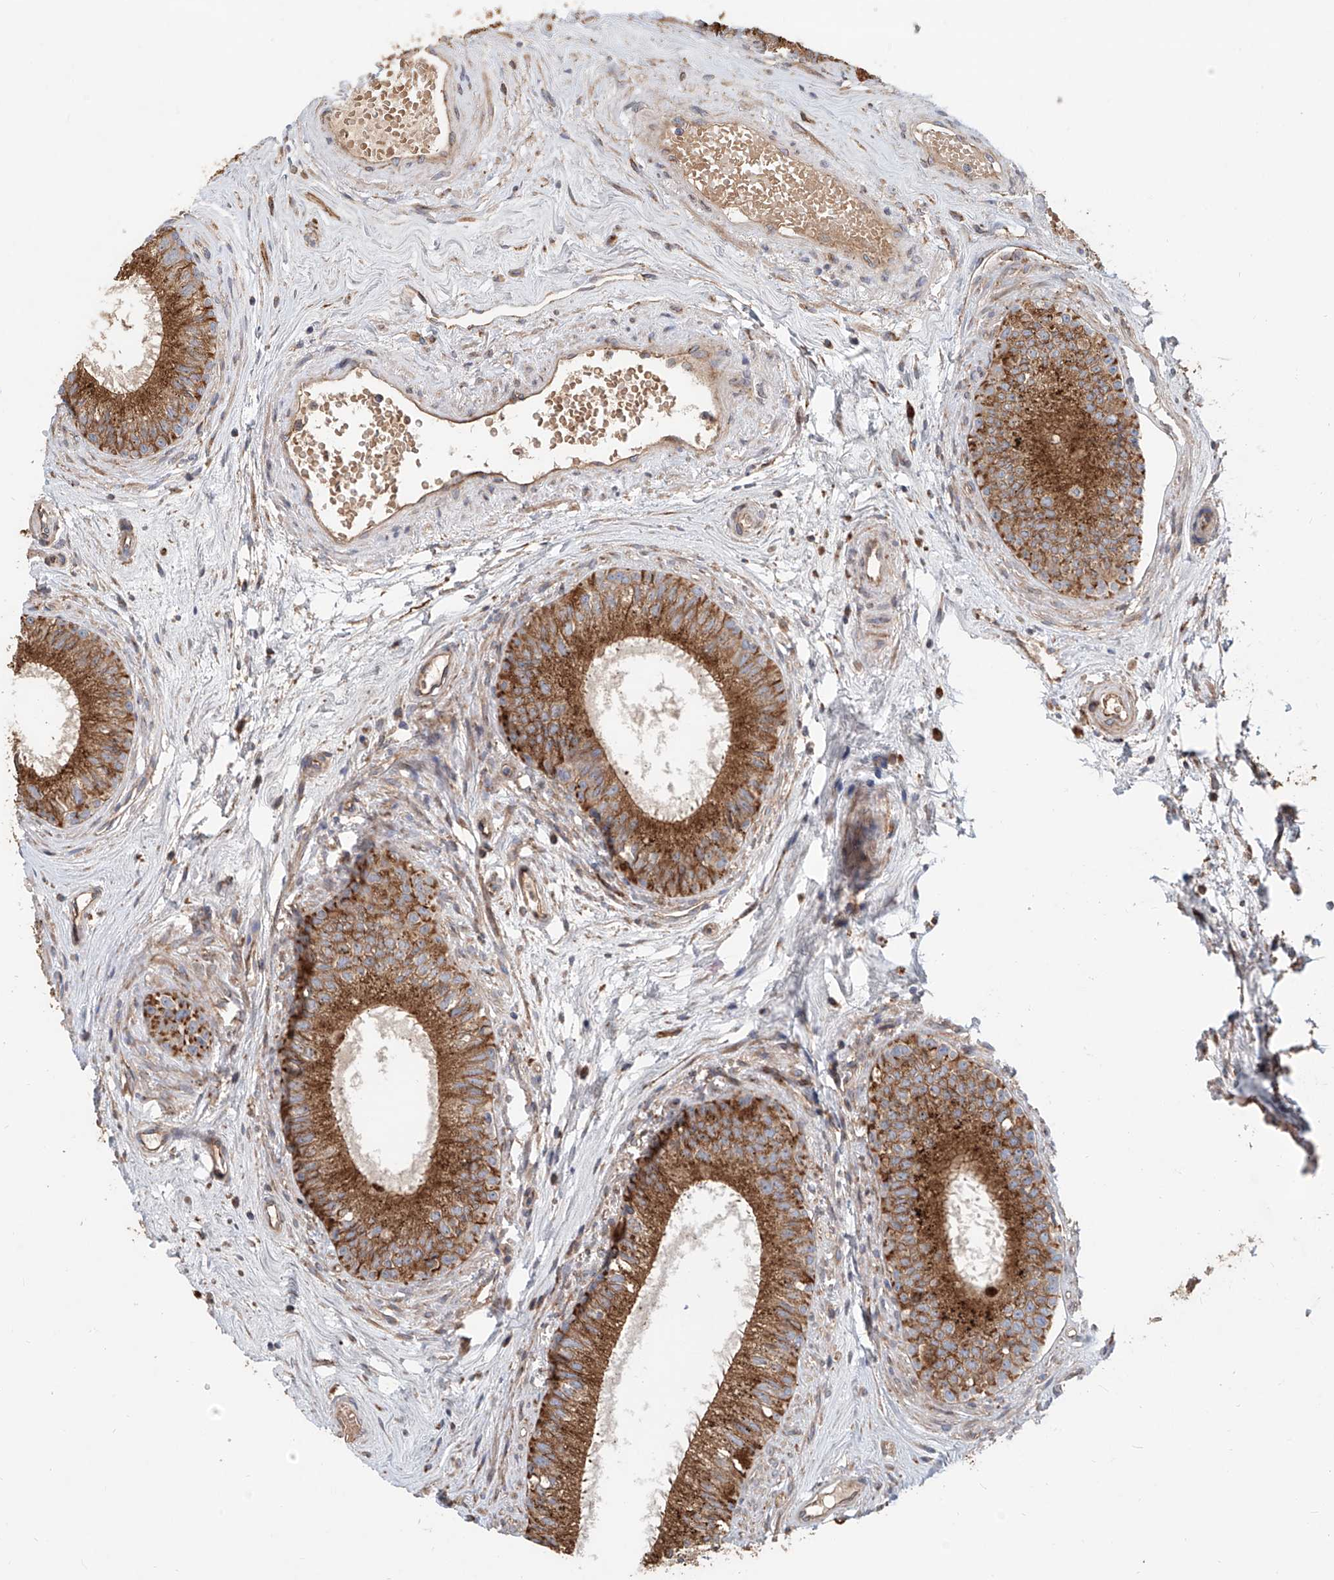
{"staining": {"intensity": "strong", "quantity": ">75%", "location": "cytoplasmic/membranous"}, "tissue": "epididymis", "cell_type": "Glandular cells", "image_type": "normal", "snomed": [{"axis": "morphology", "description": "Normal tissue, NOS"}, {"axis": "topography", "description": "Epididymis"}], "caption": "Epididymis was stained to show a protein in brown. There is high levels of strong cytoplasmic/membranous staining in approximately >75% of glandular cells. Immunohistochemistry (ihc) stains the protein in brown and the nuclei are stained blue.", "gene": "HGSNAT", "patient": {"sex": "male", "age": 71}}